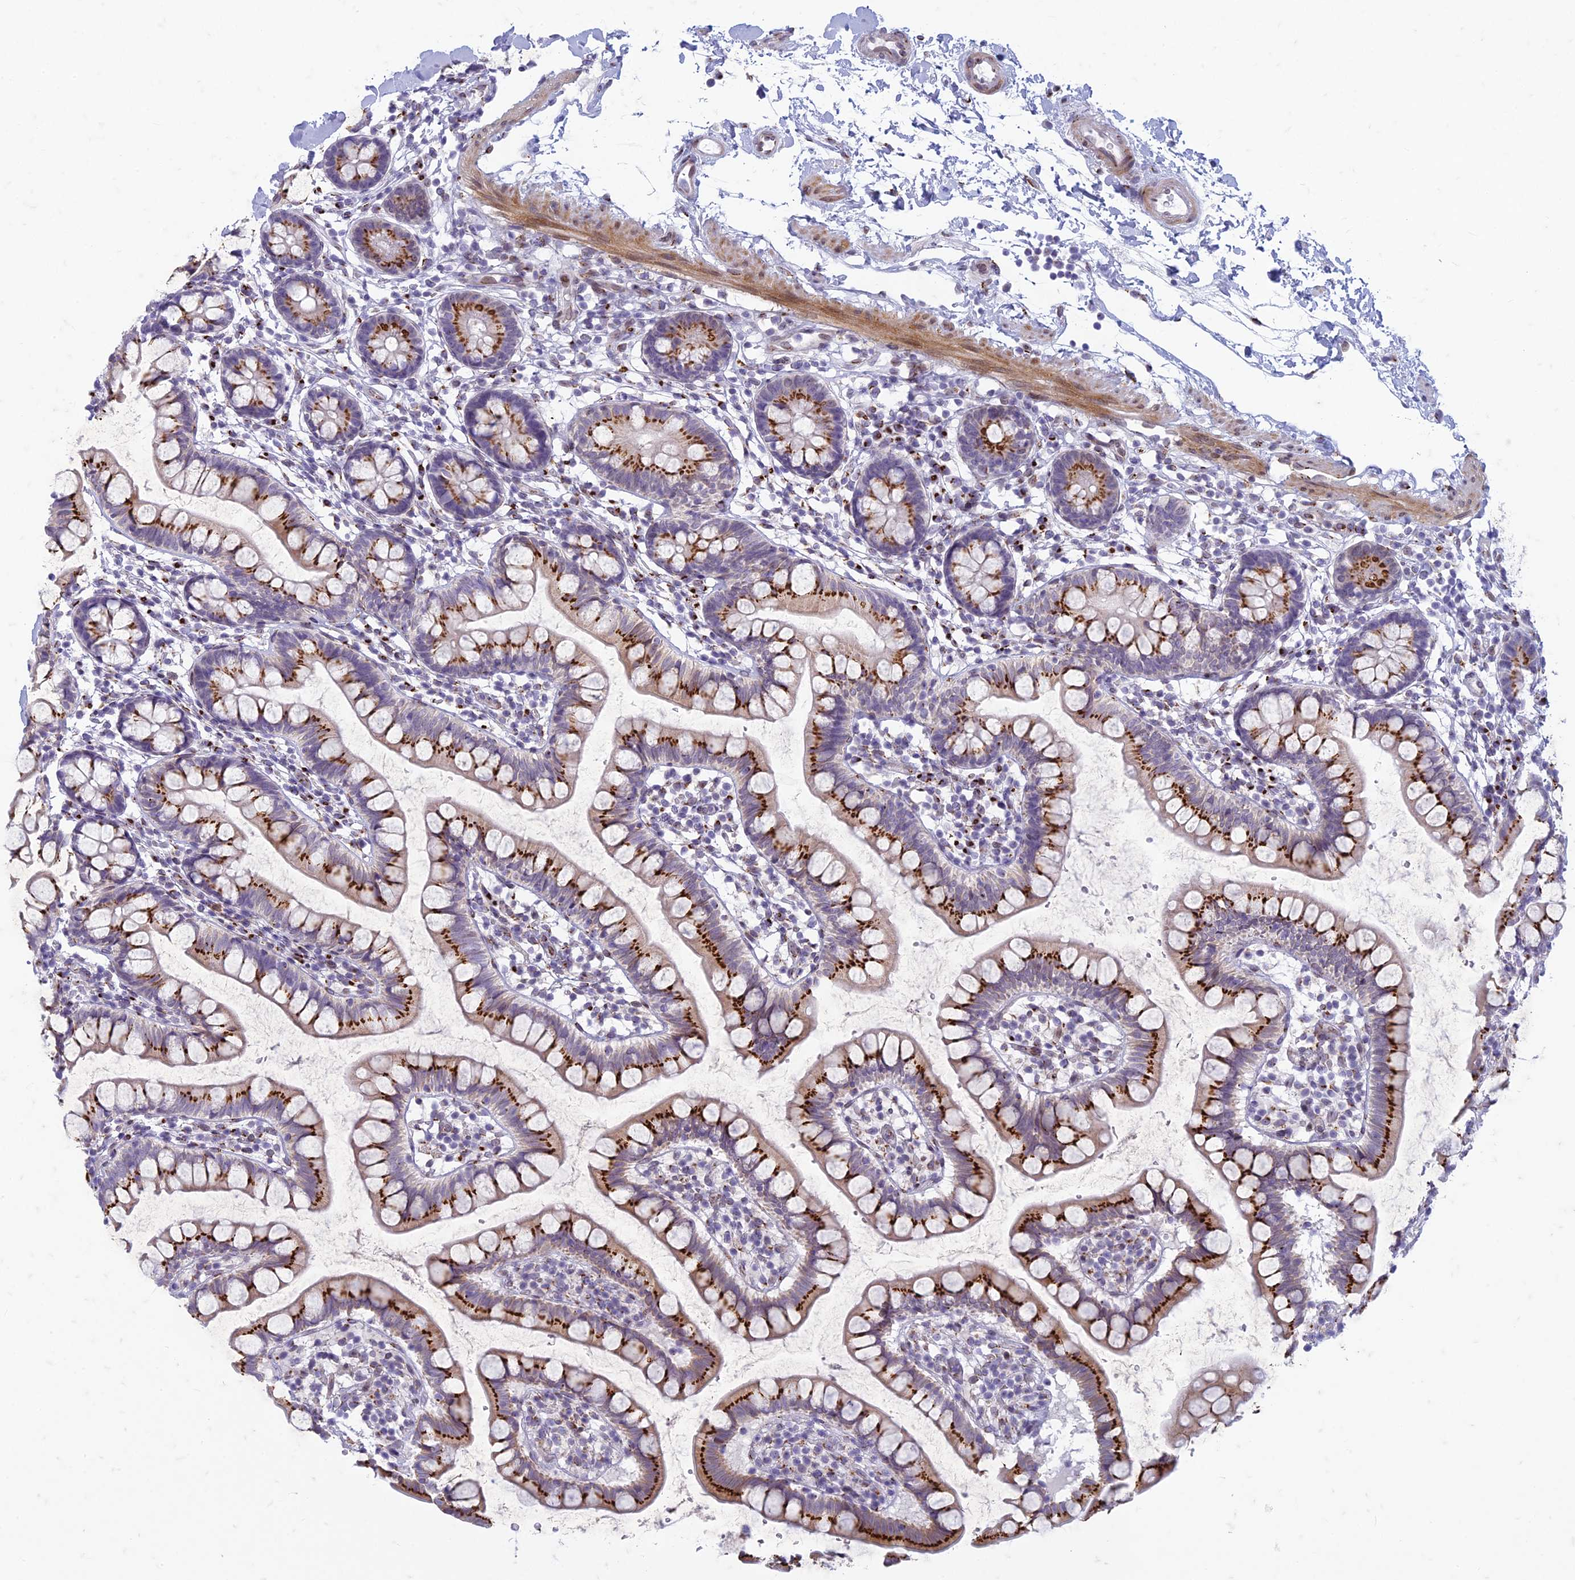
{"staining": {"intensity": "strong", "quantity": ">75%", "location": "cytoplasmic/membranous"}, "tissue": "small intestine", "cell_type": "Glandular cells", "image_type": "normal", "snomed": [{"axis": "morphology", "description": "Normal tissue, NOS"}, {"axis": "topography", "description": "Small intestine"}], "caption": "Protein staining of benign small intestine shows strong cytoplasmic/membranous expression in approximately >75% of glandular cells. Immunohistochemistry stains the protein of interest in brown and the nuclei are stained blue.", "gene": "FAM3C", "patient": {"sex": "female", "age": 84}}